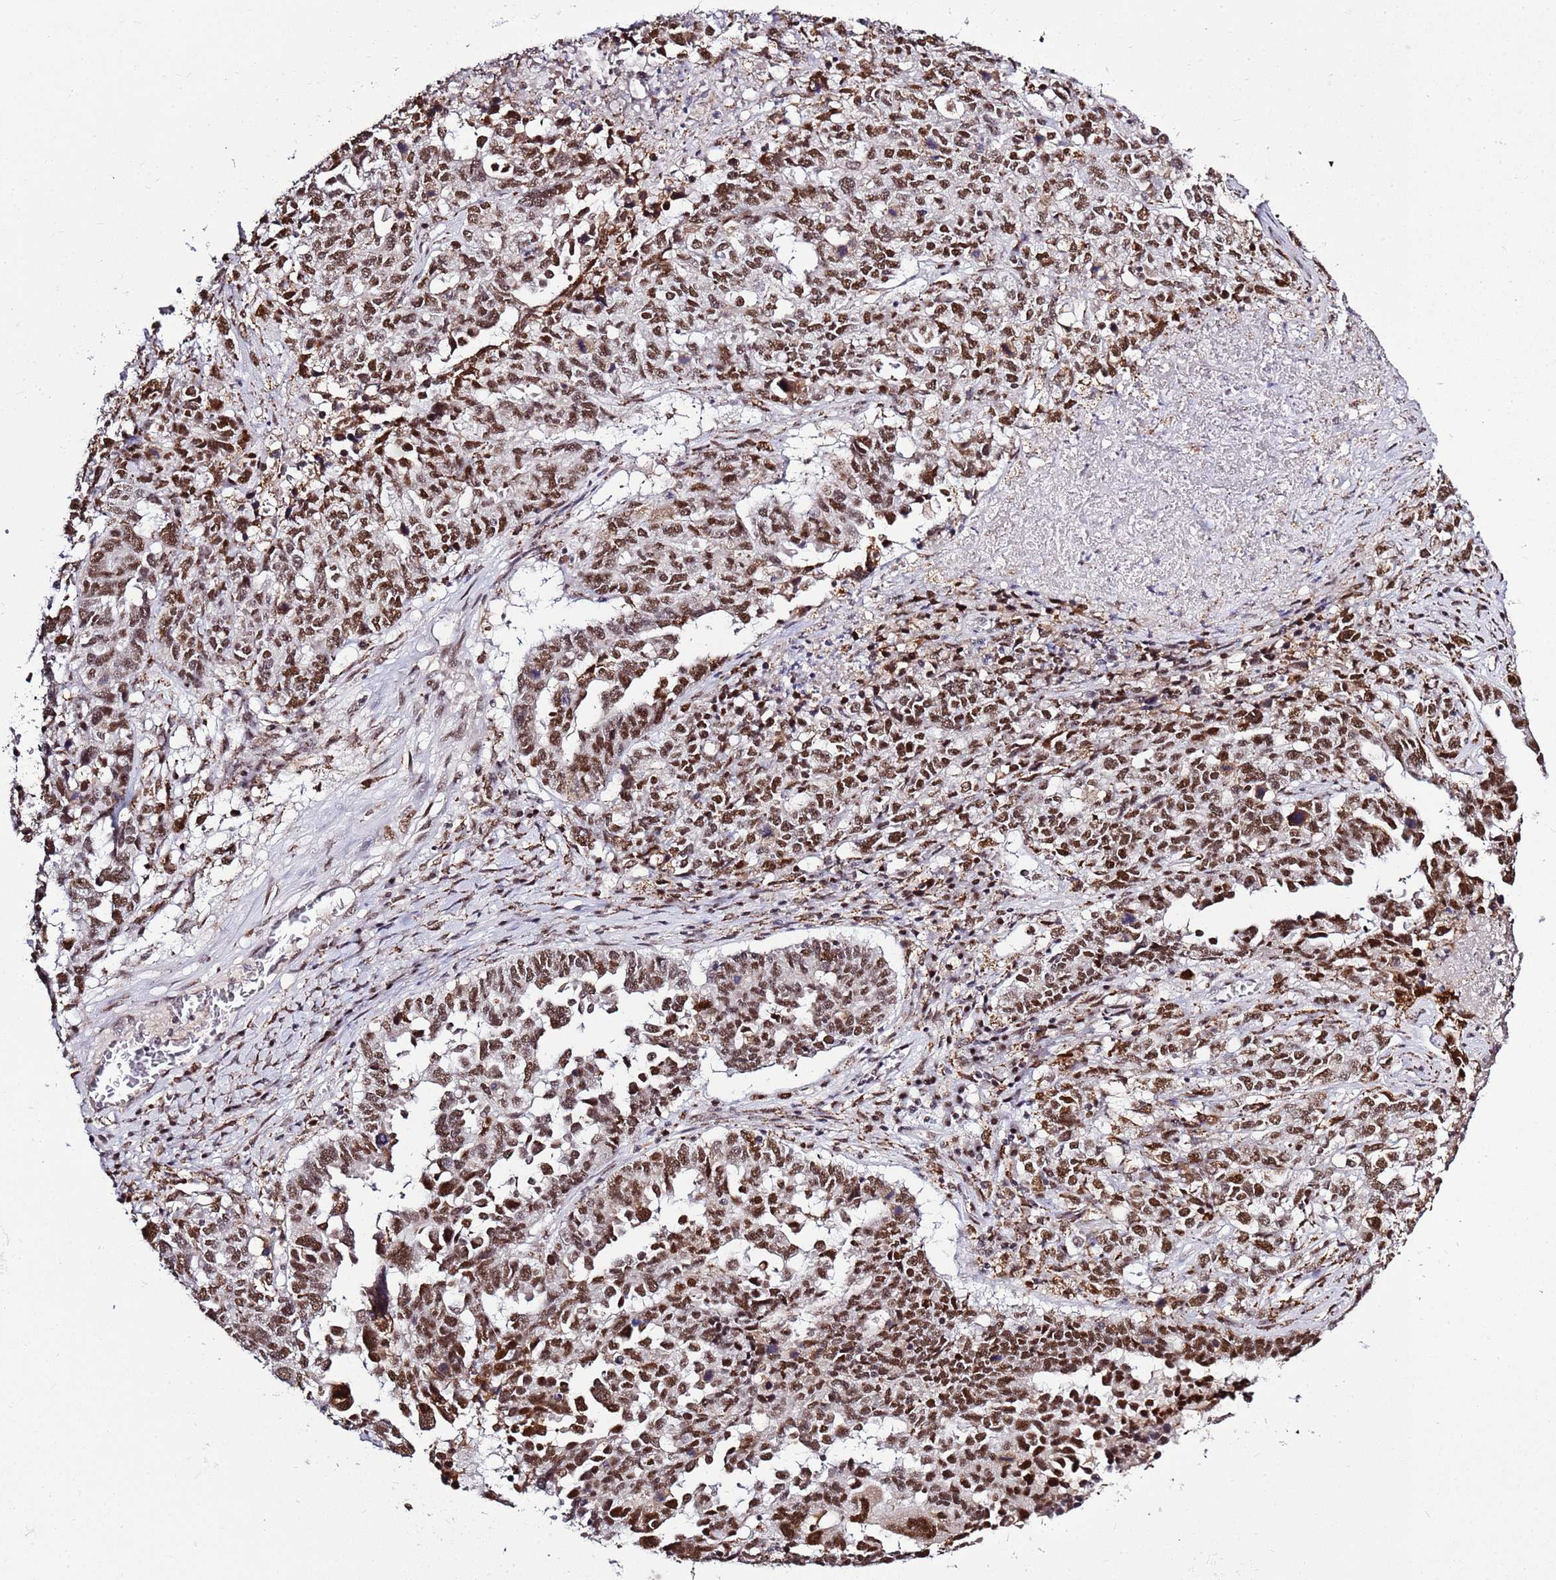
{"staining": {"intensity": "moderate", "quantity": ">75%", "location": "nuclear"}, "tissue": "ovarian cancer", "cell_type": "Tumor cells", "image_type": "cancer", "snomed": [{"axis": "morphology", "description": "Carcinoma, endometroid"}, {"axis": "topography", "description": "Ovary"}], "caption": "The histopathology image demonstrates immunohistochemical staining of ovarian cancer. There is moderate nuclear positivity is identified in approximately >75% of tumor cells. (Brightfield microscopy of DAB IHC at high magnification).", "gene": "AKAP8L", "patient": {"sex": "female", "age": 62}}